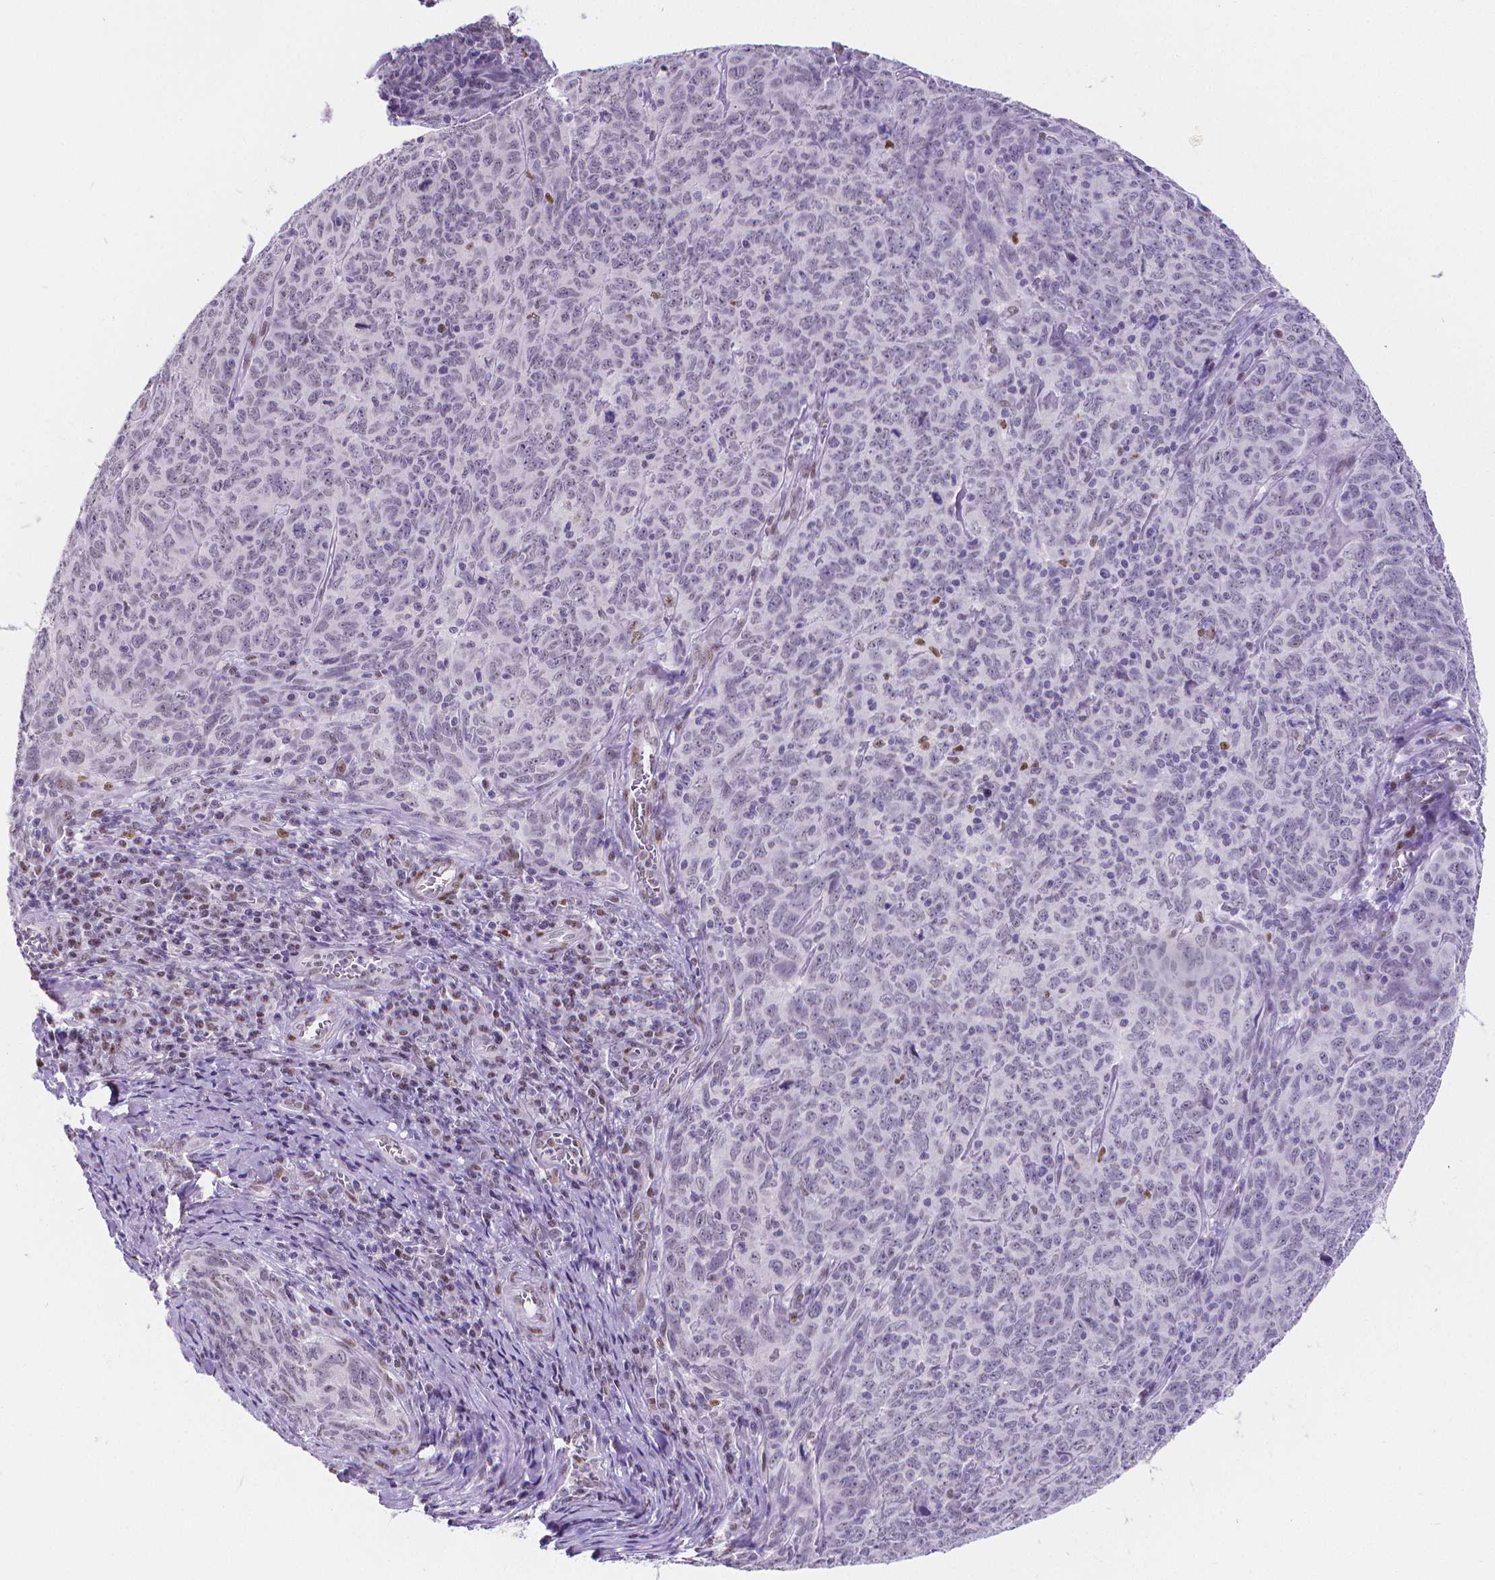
{"staining": {"intensity": "negative", "quantity": "none", "location": "none"}, "tissue": "skin cancer", "cell_type": "Tumor cells", "image_type": "cancer", "snomed": [{"axis": "morphology", "description": "Squamous cell carcinoma, NOS"}, {"axis": "topography", "description": "Skin"}, {"axis": "topography", "description": "Anal"}], "caption": "High magnification brightfield microscopy of skin cancer (squamous cell carcinoma) stained with DAB (3,3'-diaminobenzidine) (brown) and counterstained with hematoxylin (blue): tumor cells show no significant positivity.", "gene": "MEF2C", "patient": {"sex": "female", "age": 51}}